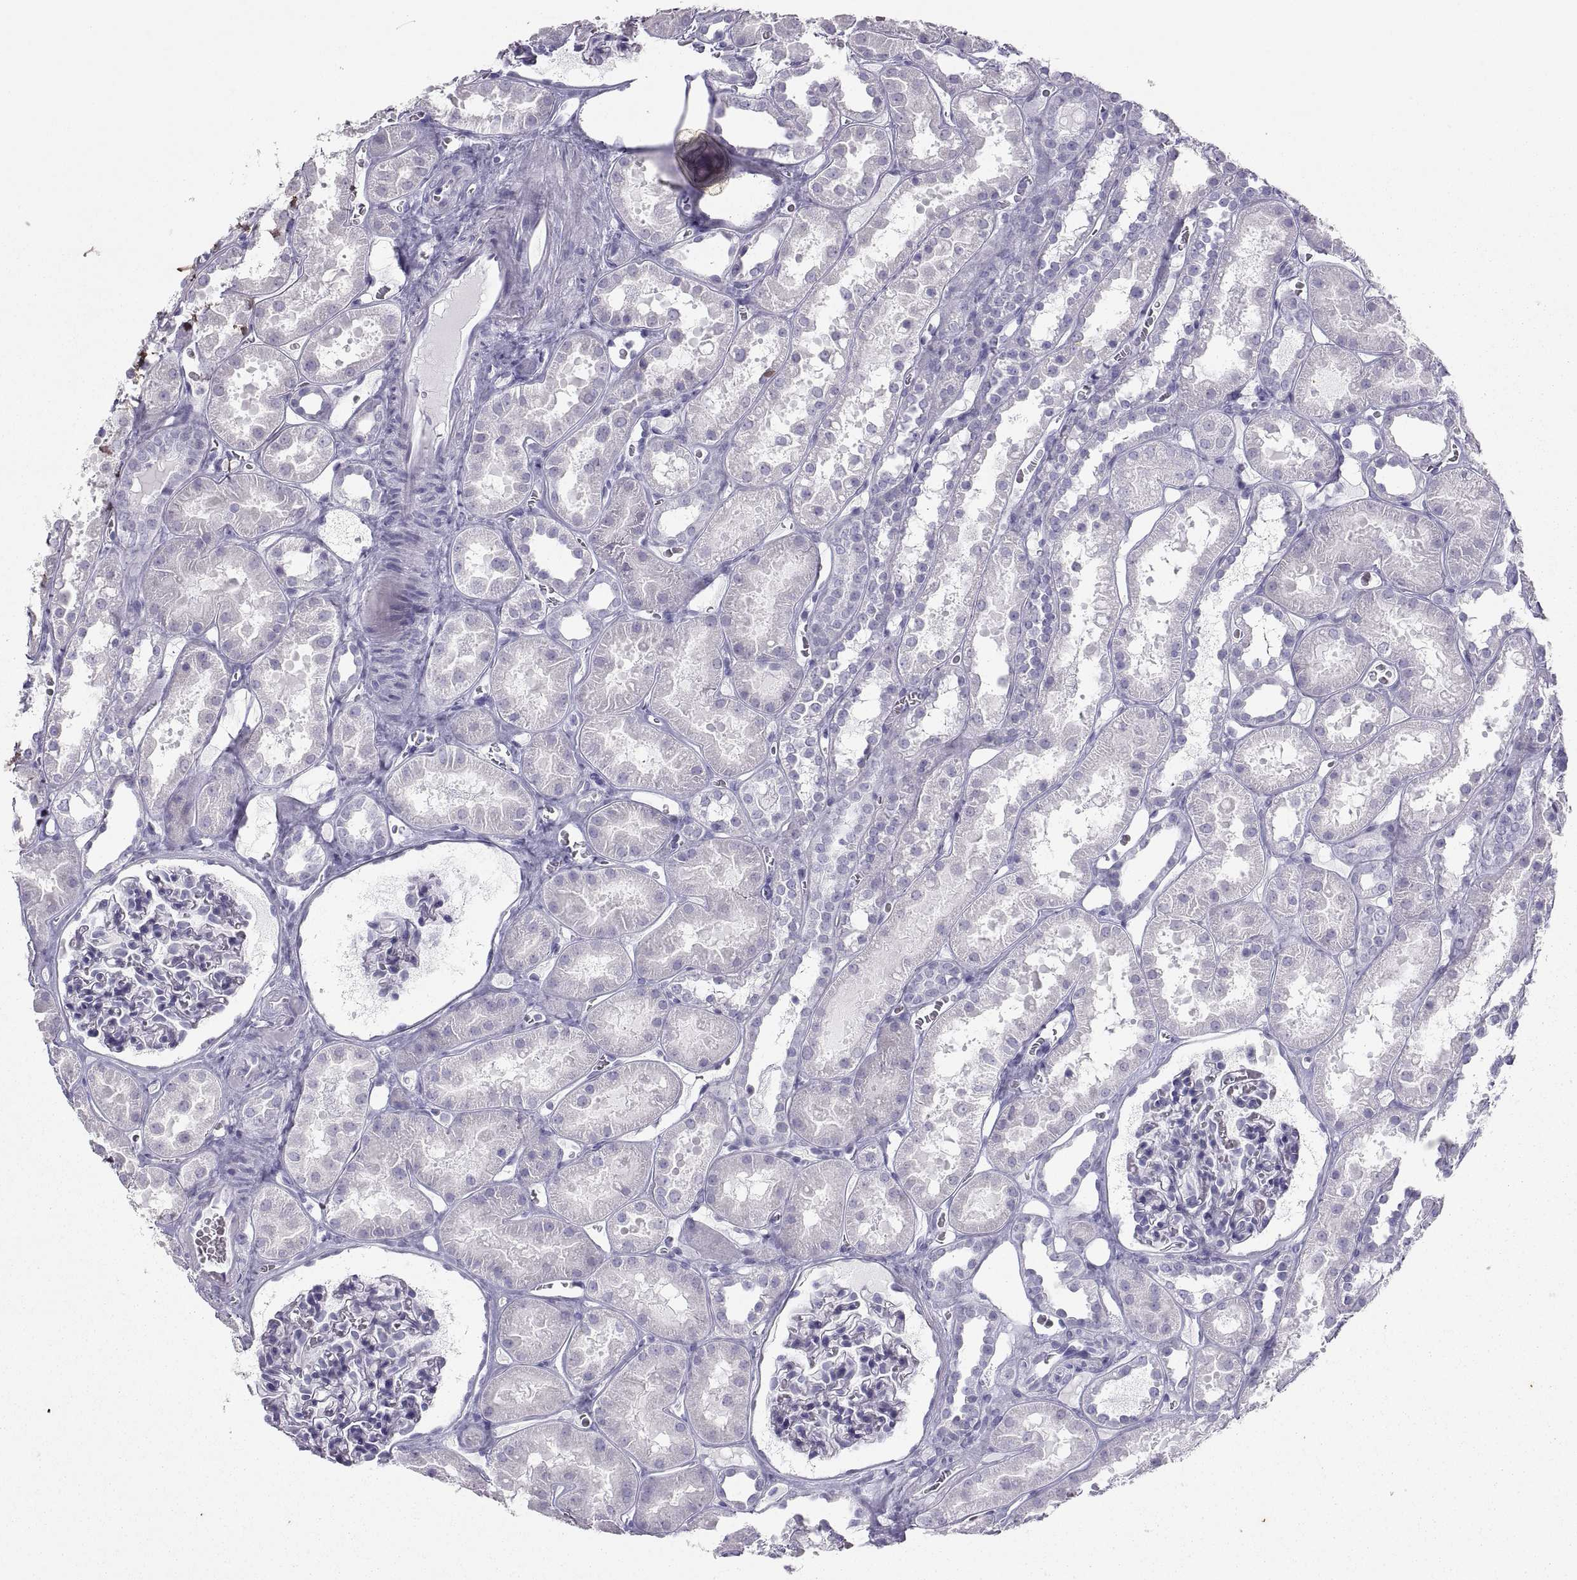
{"staining": {"intensity": "negative", "quantity": "none", "location": "none"}, "tissue": "kidney", "cell_type": "Cells in glomeruli", "image_type": "normal", "snomed": [{"axis": "morphology", "description": "Normal tissue, NOS"}, {"axis": "topography", "description": "Kidney"}], "caption": "Photomicrograph shows no significant protein expression in cells in glomeruli of normal kidney.", "gene": "SEMG1", "patient": {"sex": "female", "age": 41}}